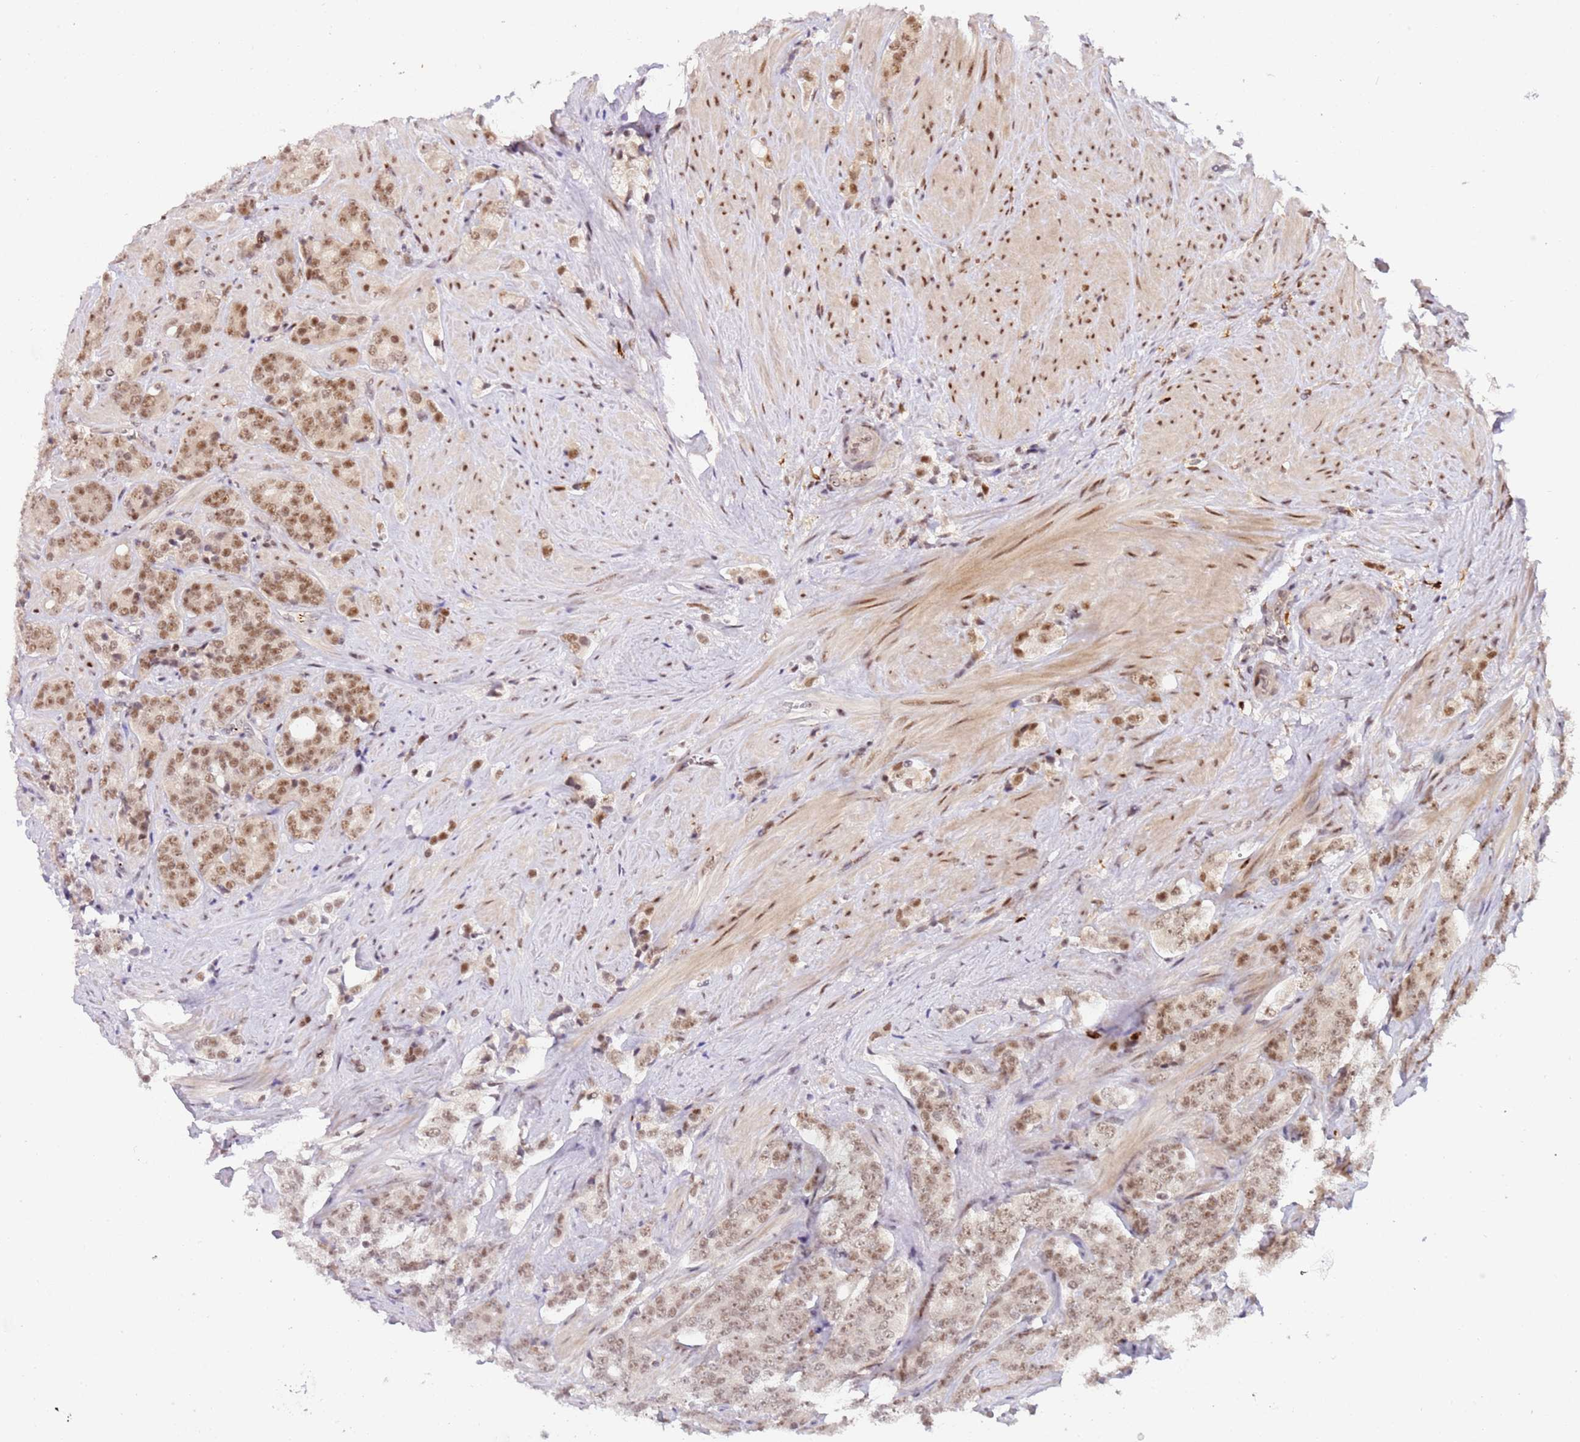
{"staining": {"intensity": "moderate", "quantity": ">75%", "location": "nuclear"}, "tissue": "prostate cancer", "cell_type": "Tumor cells", "image_type": "cancer", "snomed": [{"axis": "morphology", "description": "Adenocarcinoma, High grade"}, {"axis": "topography", "description": "Prostate"}], "caption": "Protein analysis of prostate adenocarcinoma (high-grade) tissue displays moderate nuclear positivity in about >75% of tumor cells. The protein of interest is stained brown, and the nuclei are stained in blue (DAB IHC with brightfield microscopy, high magnification).", "gene": "LGALSL", "patient": {"sex": "male", "age": 62}}